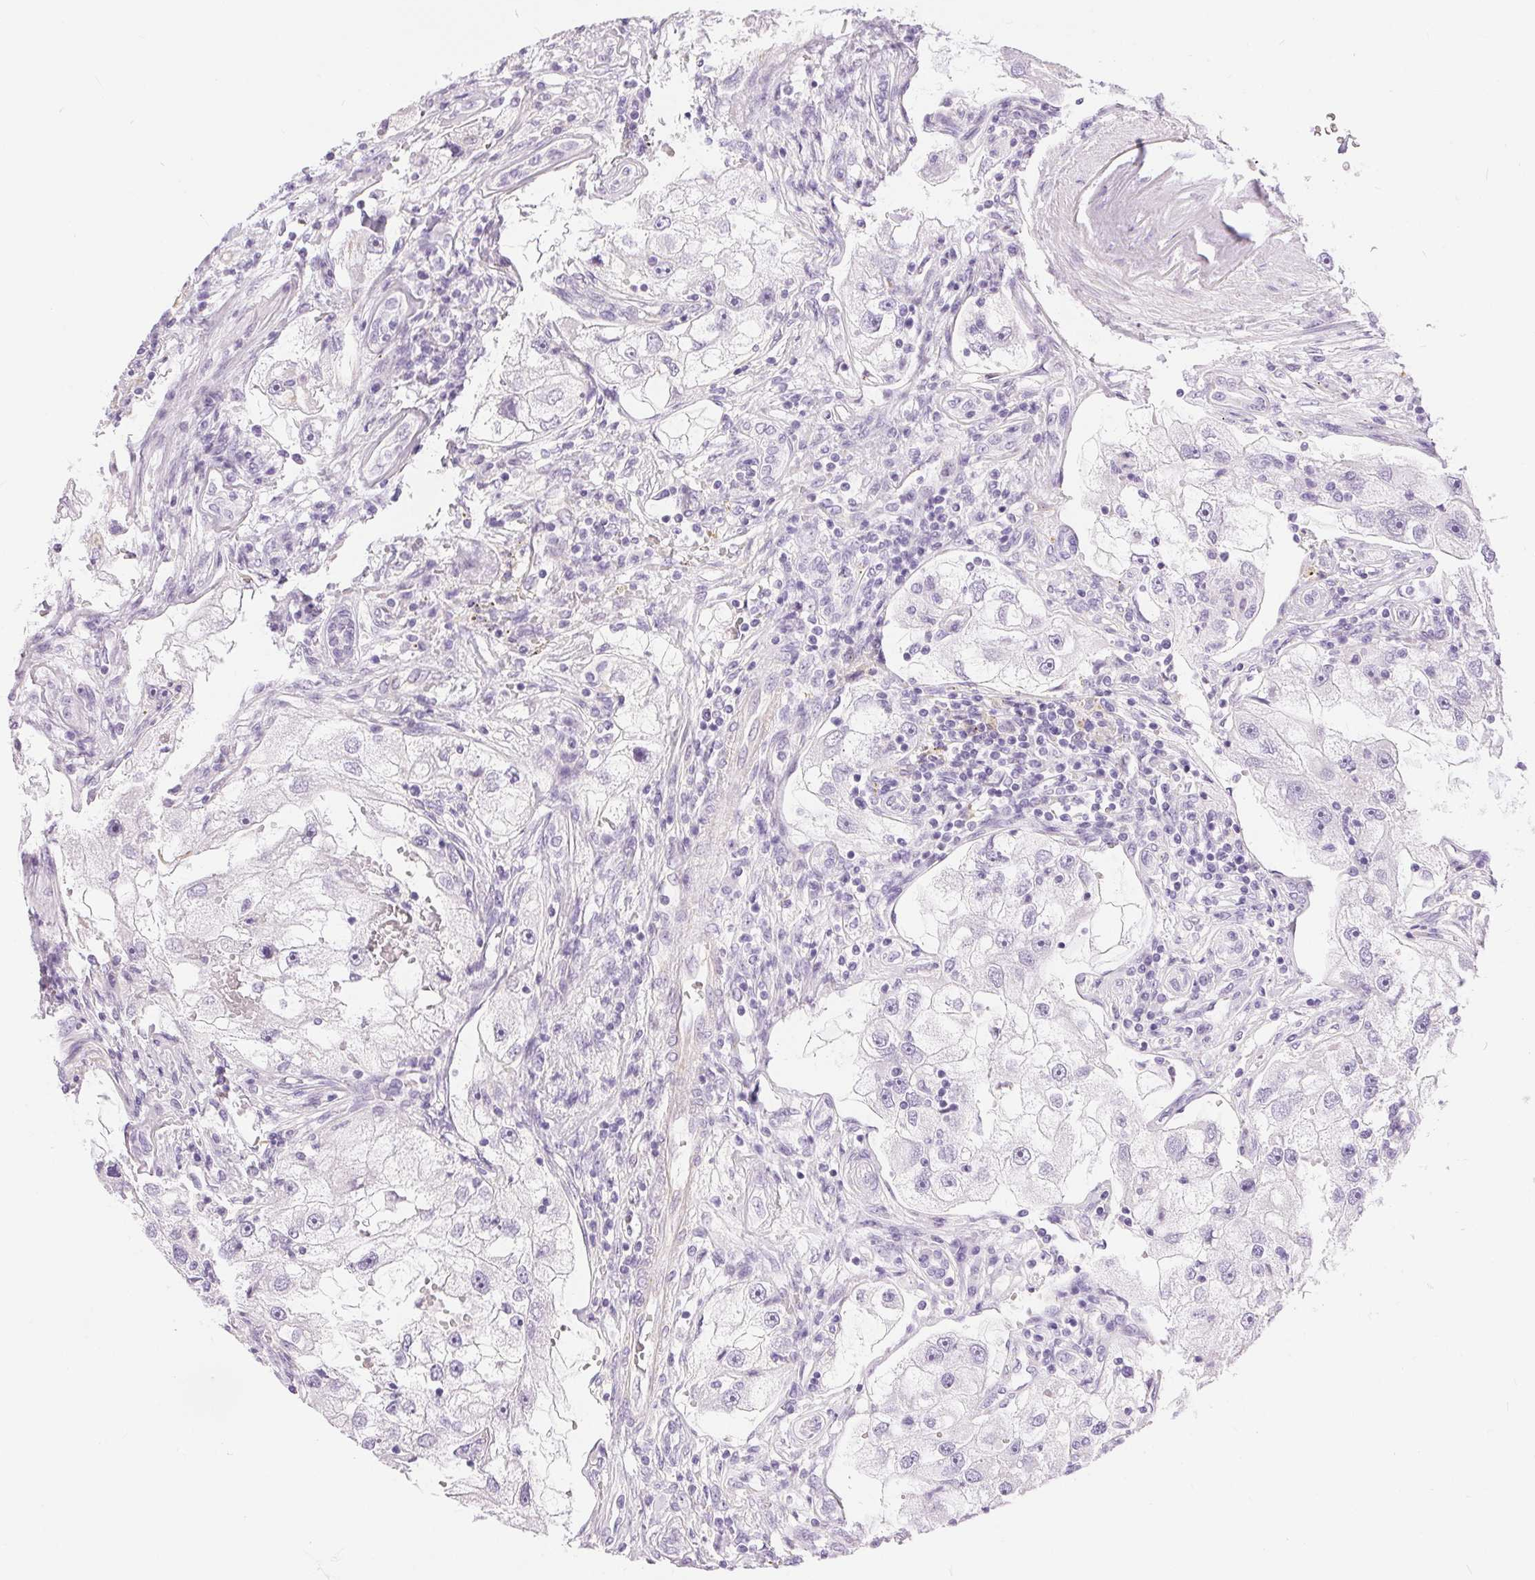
{"staining": {"intensity": "negative", "quantity": "none", "location": "none"}, "tissue": "renal cancer", "cell_type": "Tumor cells", "image_type": "cancer", "snomed": [{"axis": "morphology", "description": "Adenocarcinoma, NOS"}, {"axis": "topography", "description": "Kidney"}], "caption": "Tumor cells show no significant protein staining in renal adenocarcinoma.", "gene": "GFAP", "patient": {"sex": "male", "age": 63}}